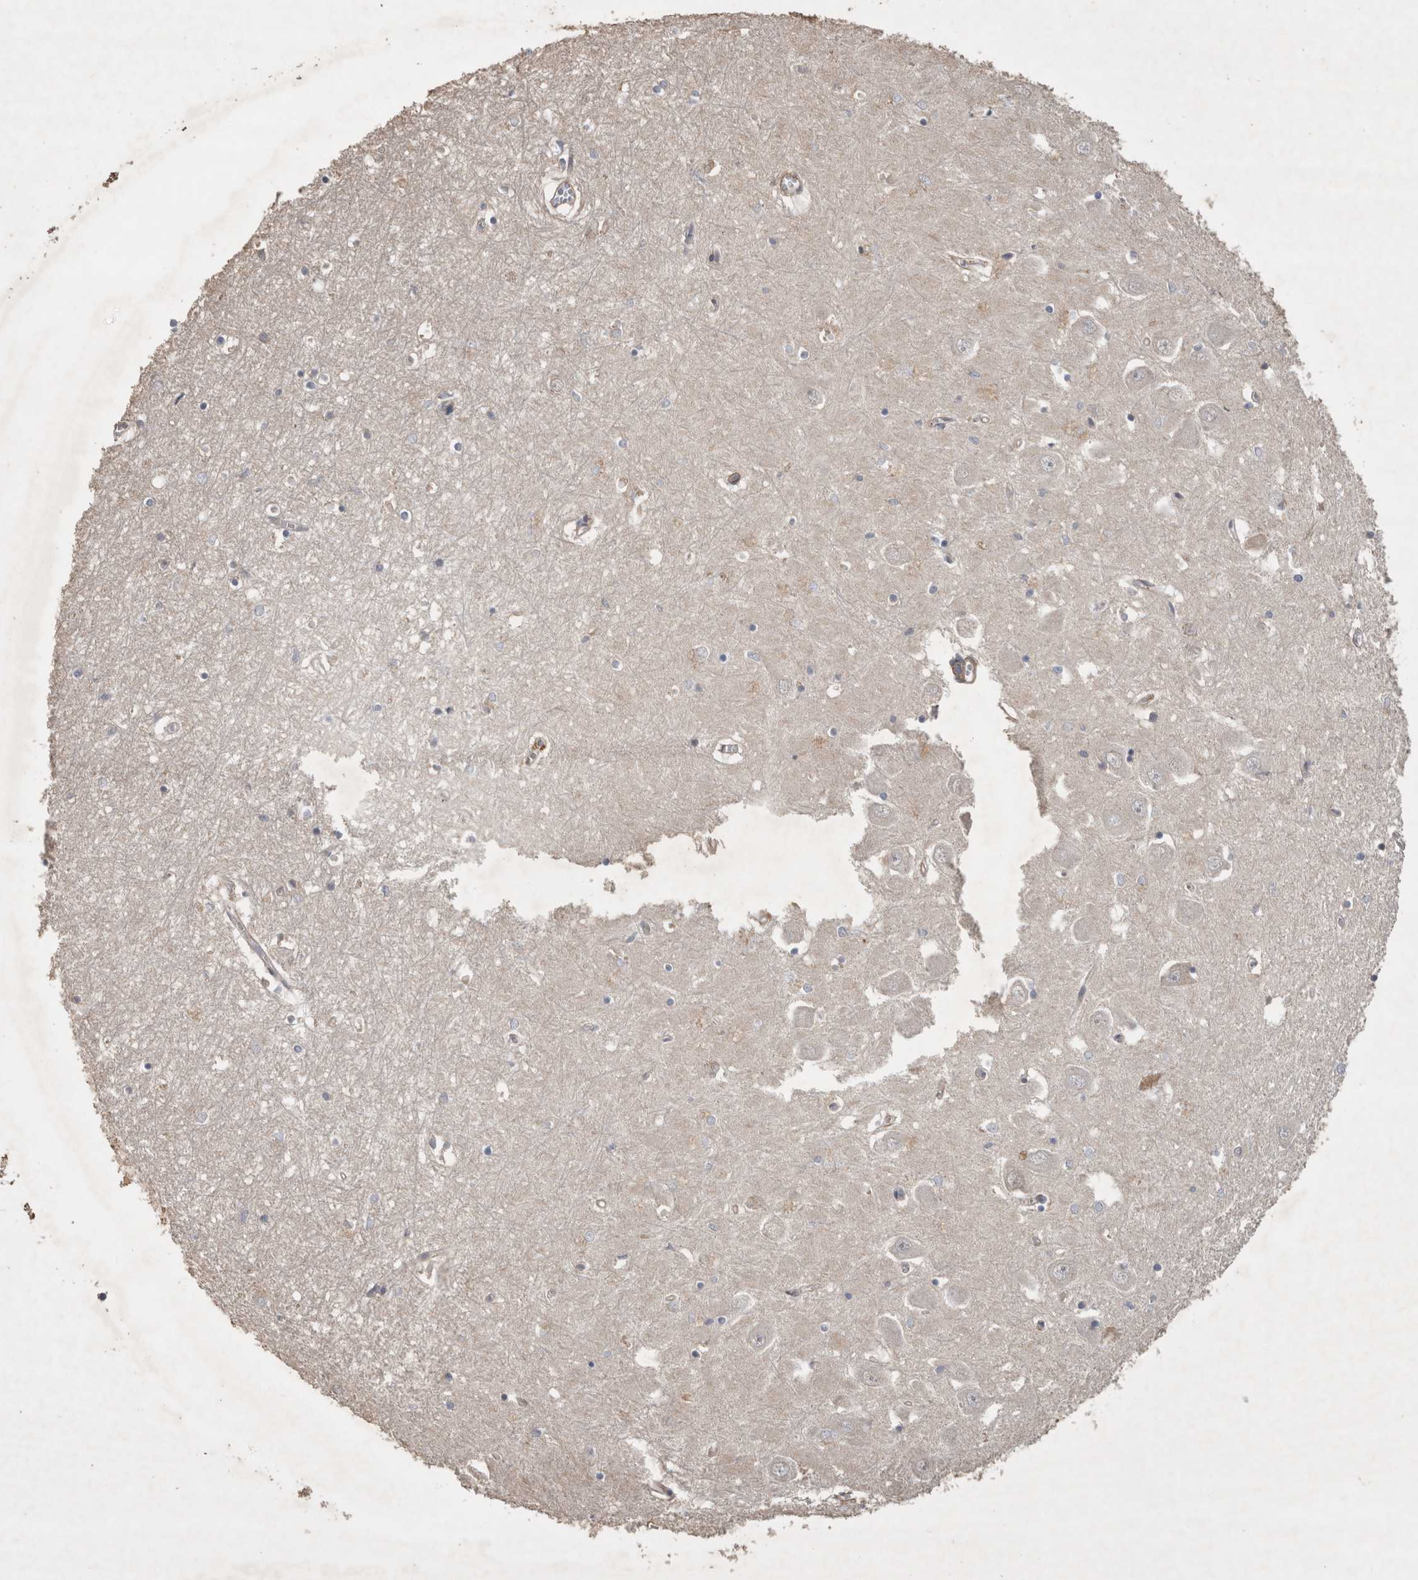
{"staining": {"intensity": "moderate", "quantity": "<25%", "location": "cytoplasmic/membranous,nuclear"}, "tissue": "hippocampus", "cell_type": "Glial cells", "image_type": "normal", "snomed": [{"axis": "morphology", "description": "Normal tissue, NOS"}, {"axis": "topography", "description": "Hippocampus"}], "caption": "A low amount of moderate cytoplasmic/membranous,nuclear expression is present in about <25% of glial cells in benign hippocampus.", "gene": "OTUD7B", "patient": {"sex": "male", "age": 70}}